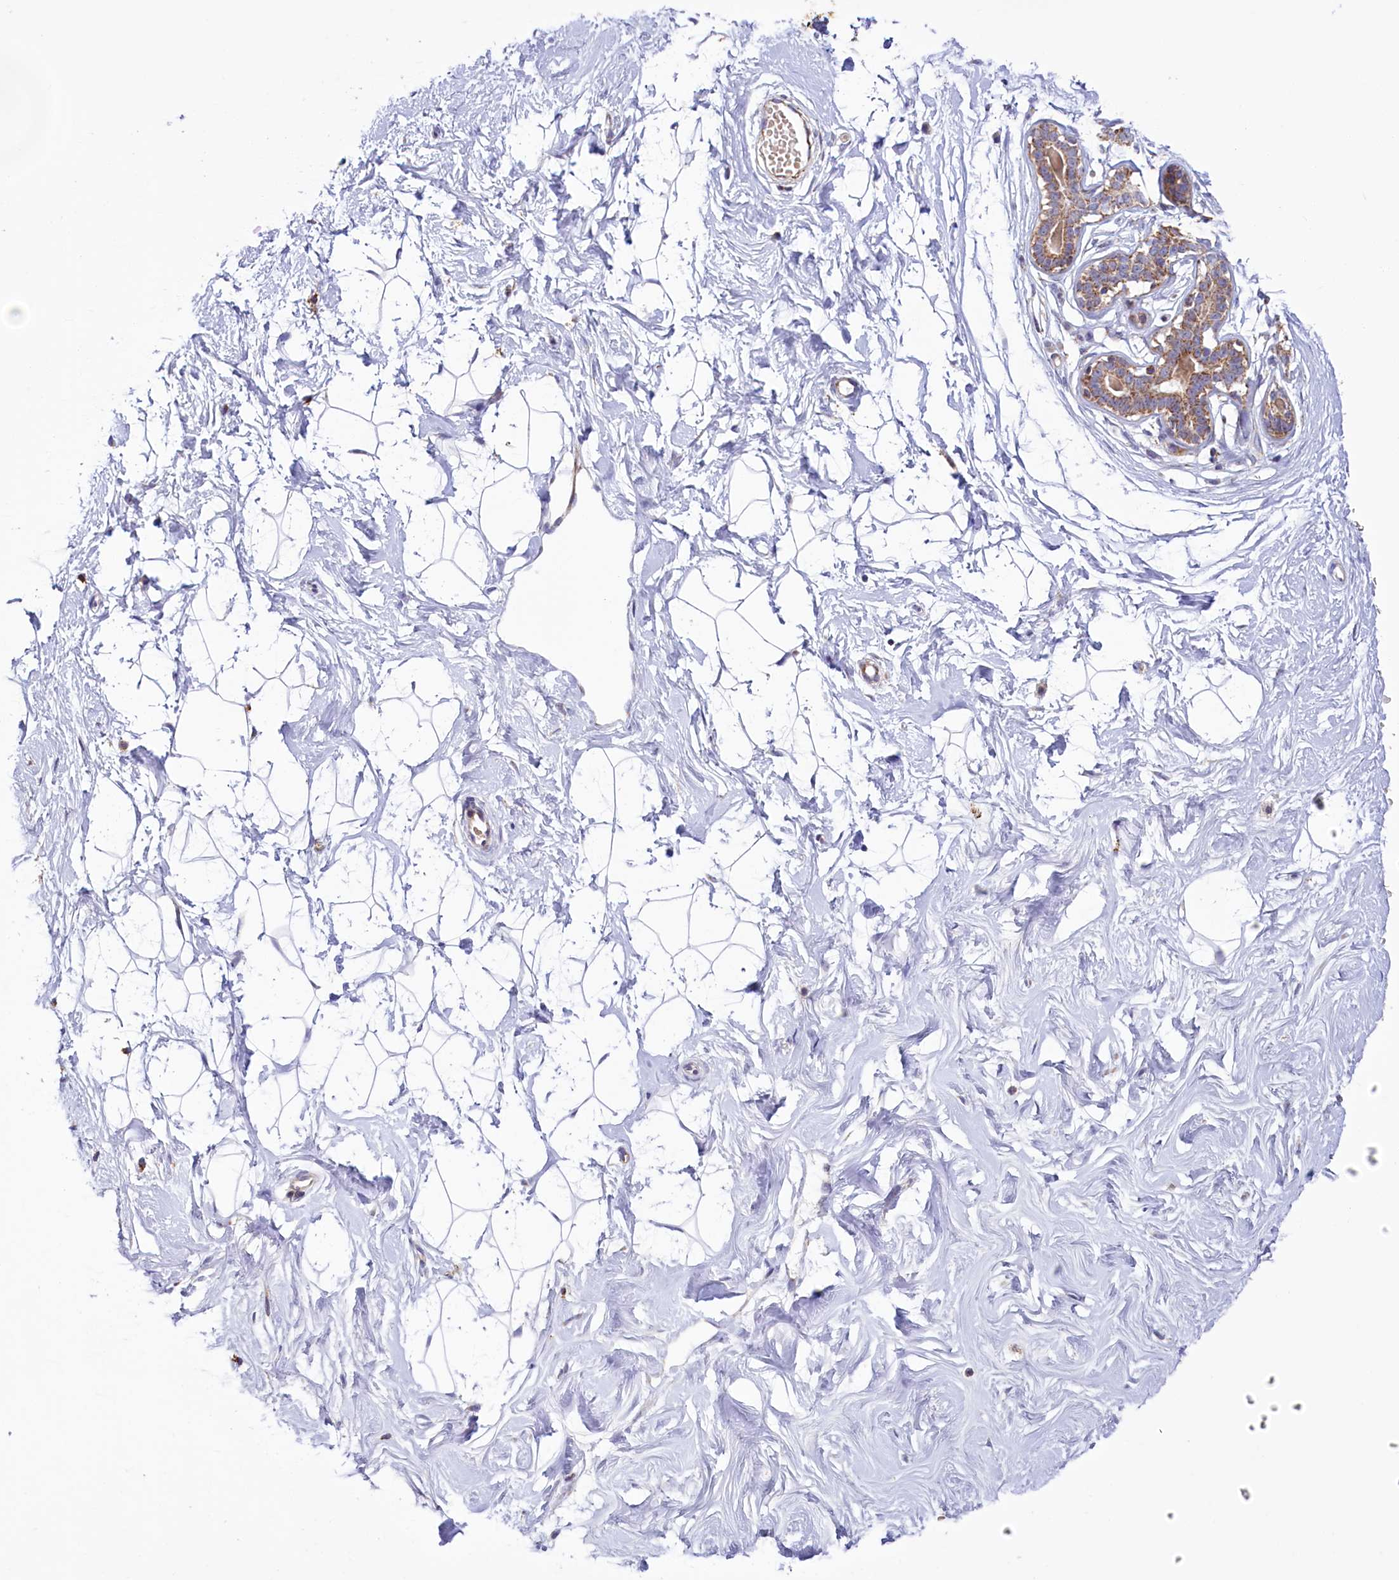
{"staining": {"intensity": "negative", "quantity": "none", "location": "none"}, "tissue": "breast", "cell_type": "Adipocytes", "image_type": "normal", "snomed": [{"axis": "morphology", "description": "Normal tissue, NOS"}, {"axis": "morphology", "description": "Adenoma, NOS"}, {"axis": "topography", "description": "Breast"}], "caption": "IHC of unremarkable human breast displays no staining in adipocytes.", "gene": "DYNC2H1", "patient": {"sex": "female", "age": 23}}